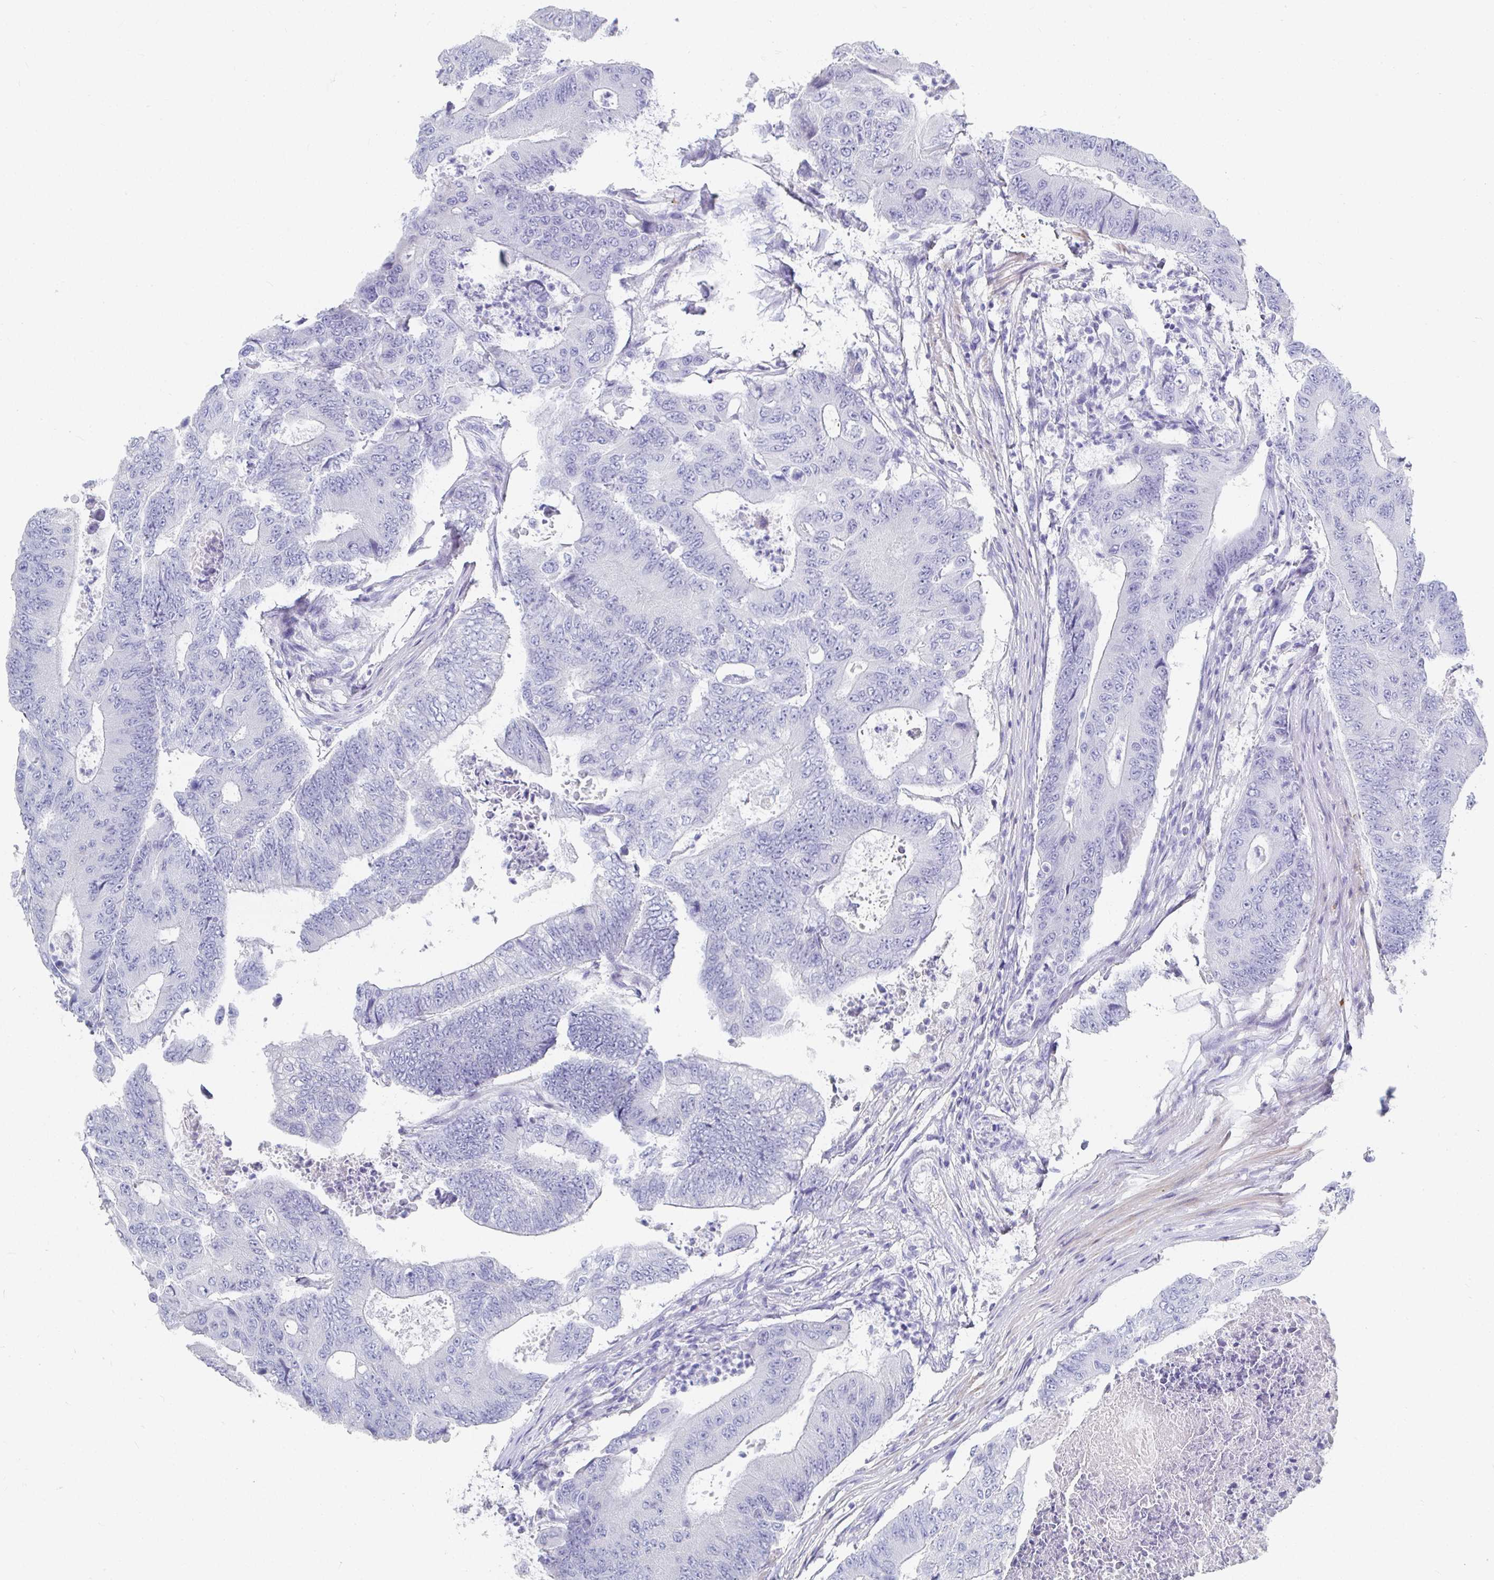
{"staining": {"intensity": "negative", "quantity": "none", "location": "none"}, "tissue": "colorectal cancer", "cell_type": "Tumor cells", "image_type": "cancer", "snomed": [{"axis": "morphology", "description": "Adenocarcinoma, NOS"}, {"axis": "topography", "description": "Colon"}], "caption": "Human colorectal cancer (adenocarcinoma) stained for a protein using IHC displays no staining in tumor cells.", "gene": "GRIA1", "patient": {"sex": "female", "age": 48}}